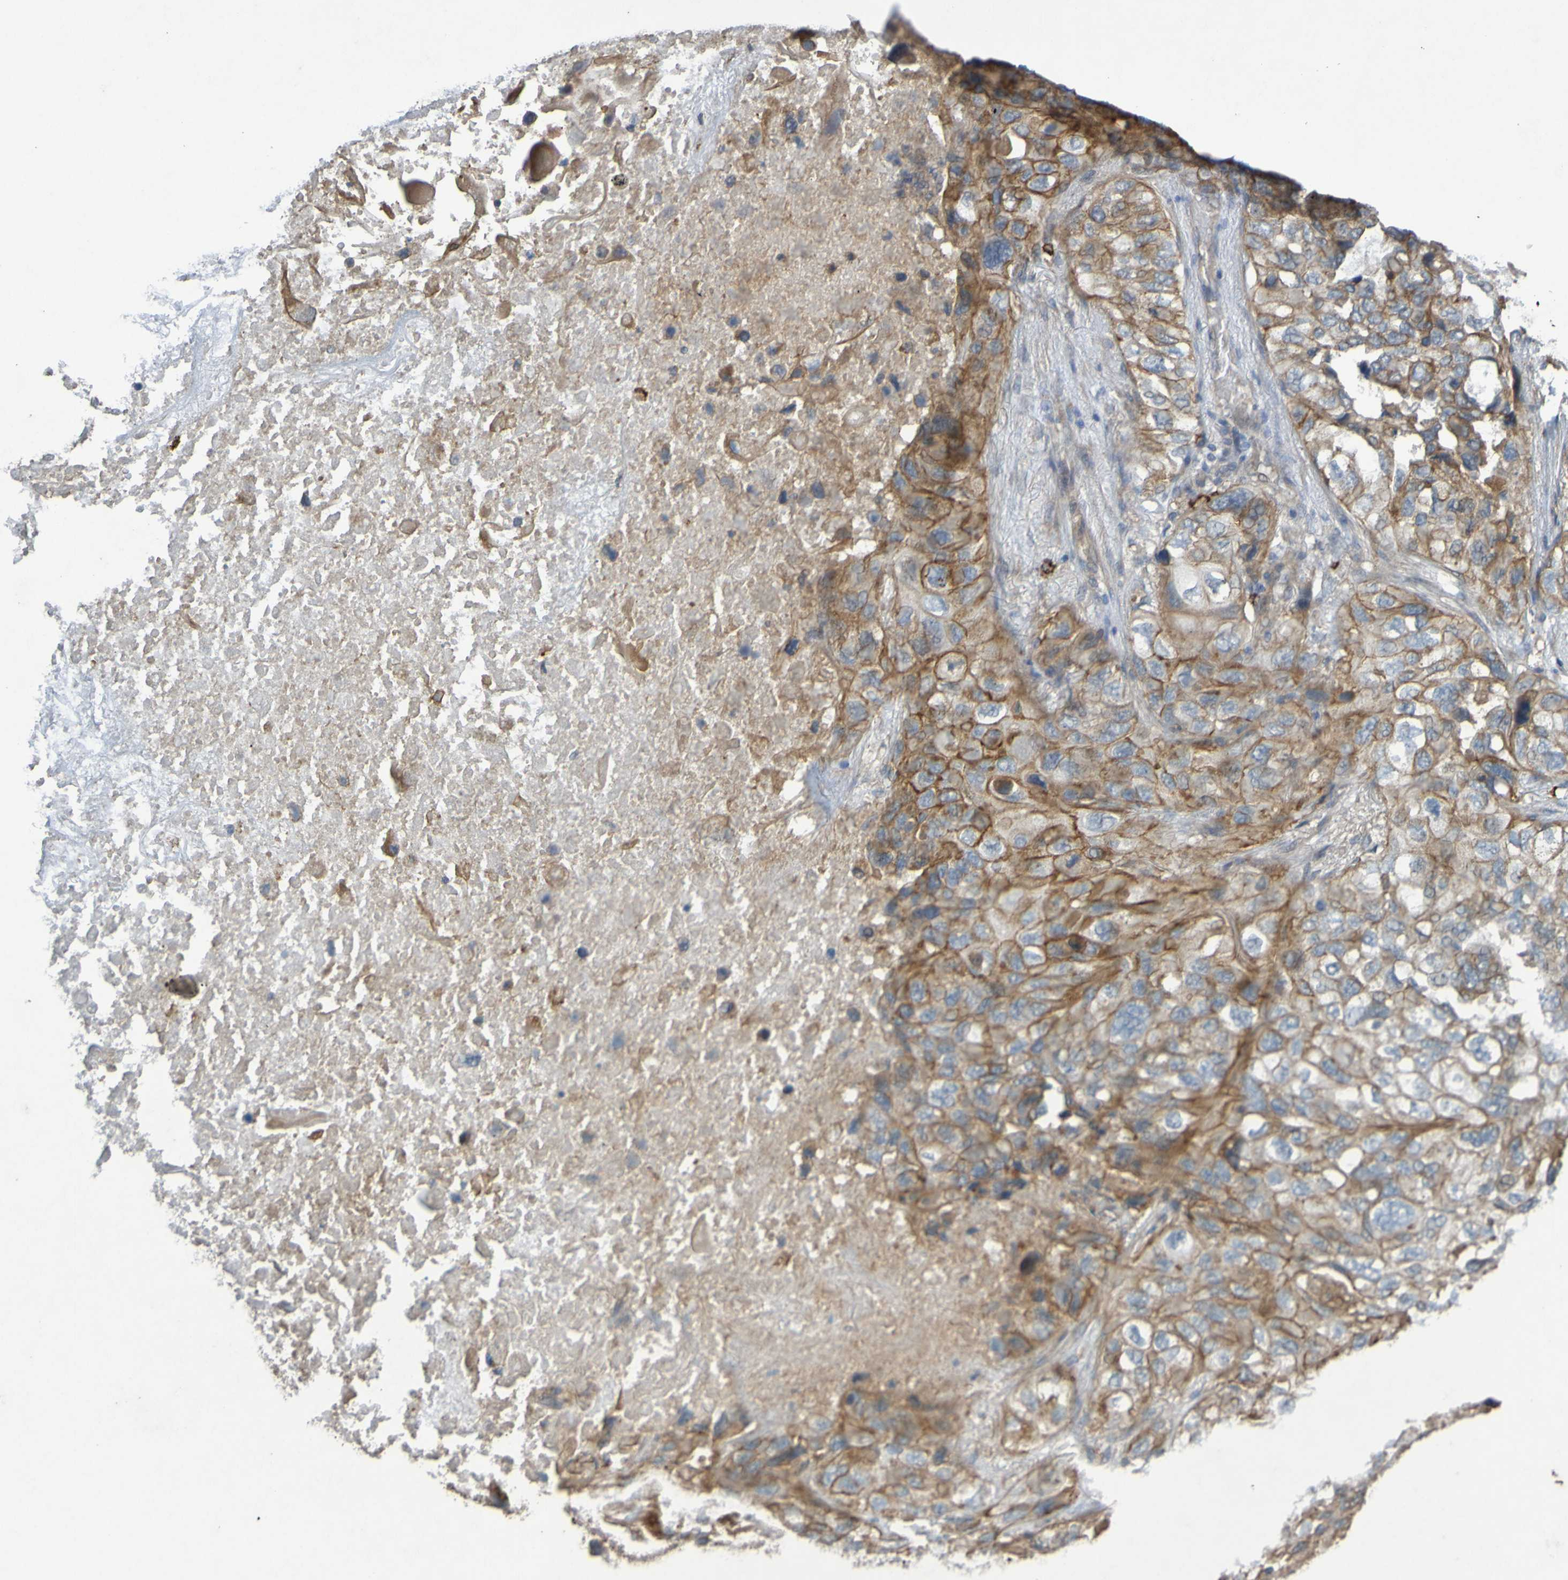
{"staining": {"intensity": "moderate", "quantity": ">75%", "location": "cytoplasmic/membranous"}, "tissue": "lung cancer", "cell_type": "Tumor cells", "image_type": "cancer", "snomed": [{"axis": "morphology", "description": "Squamous cell carcinoma, NOS"}, {"axis": "topography", "description": "Lung"}], "caption": "Immunohistochemistry (IHC) image of human lung cancer (squamous cell carcinoma) stained for a protein (brown), which displays medium levels of moderate cytoplasmic/membranous expression in approximately >75% of tumor cells.", "gene": "B3GAT2", "patient": {"sex": "female", "age": 73}}